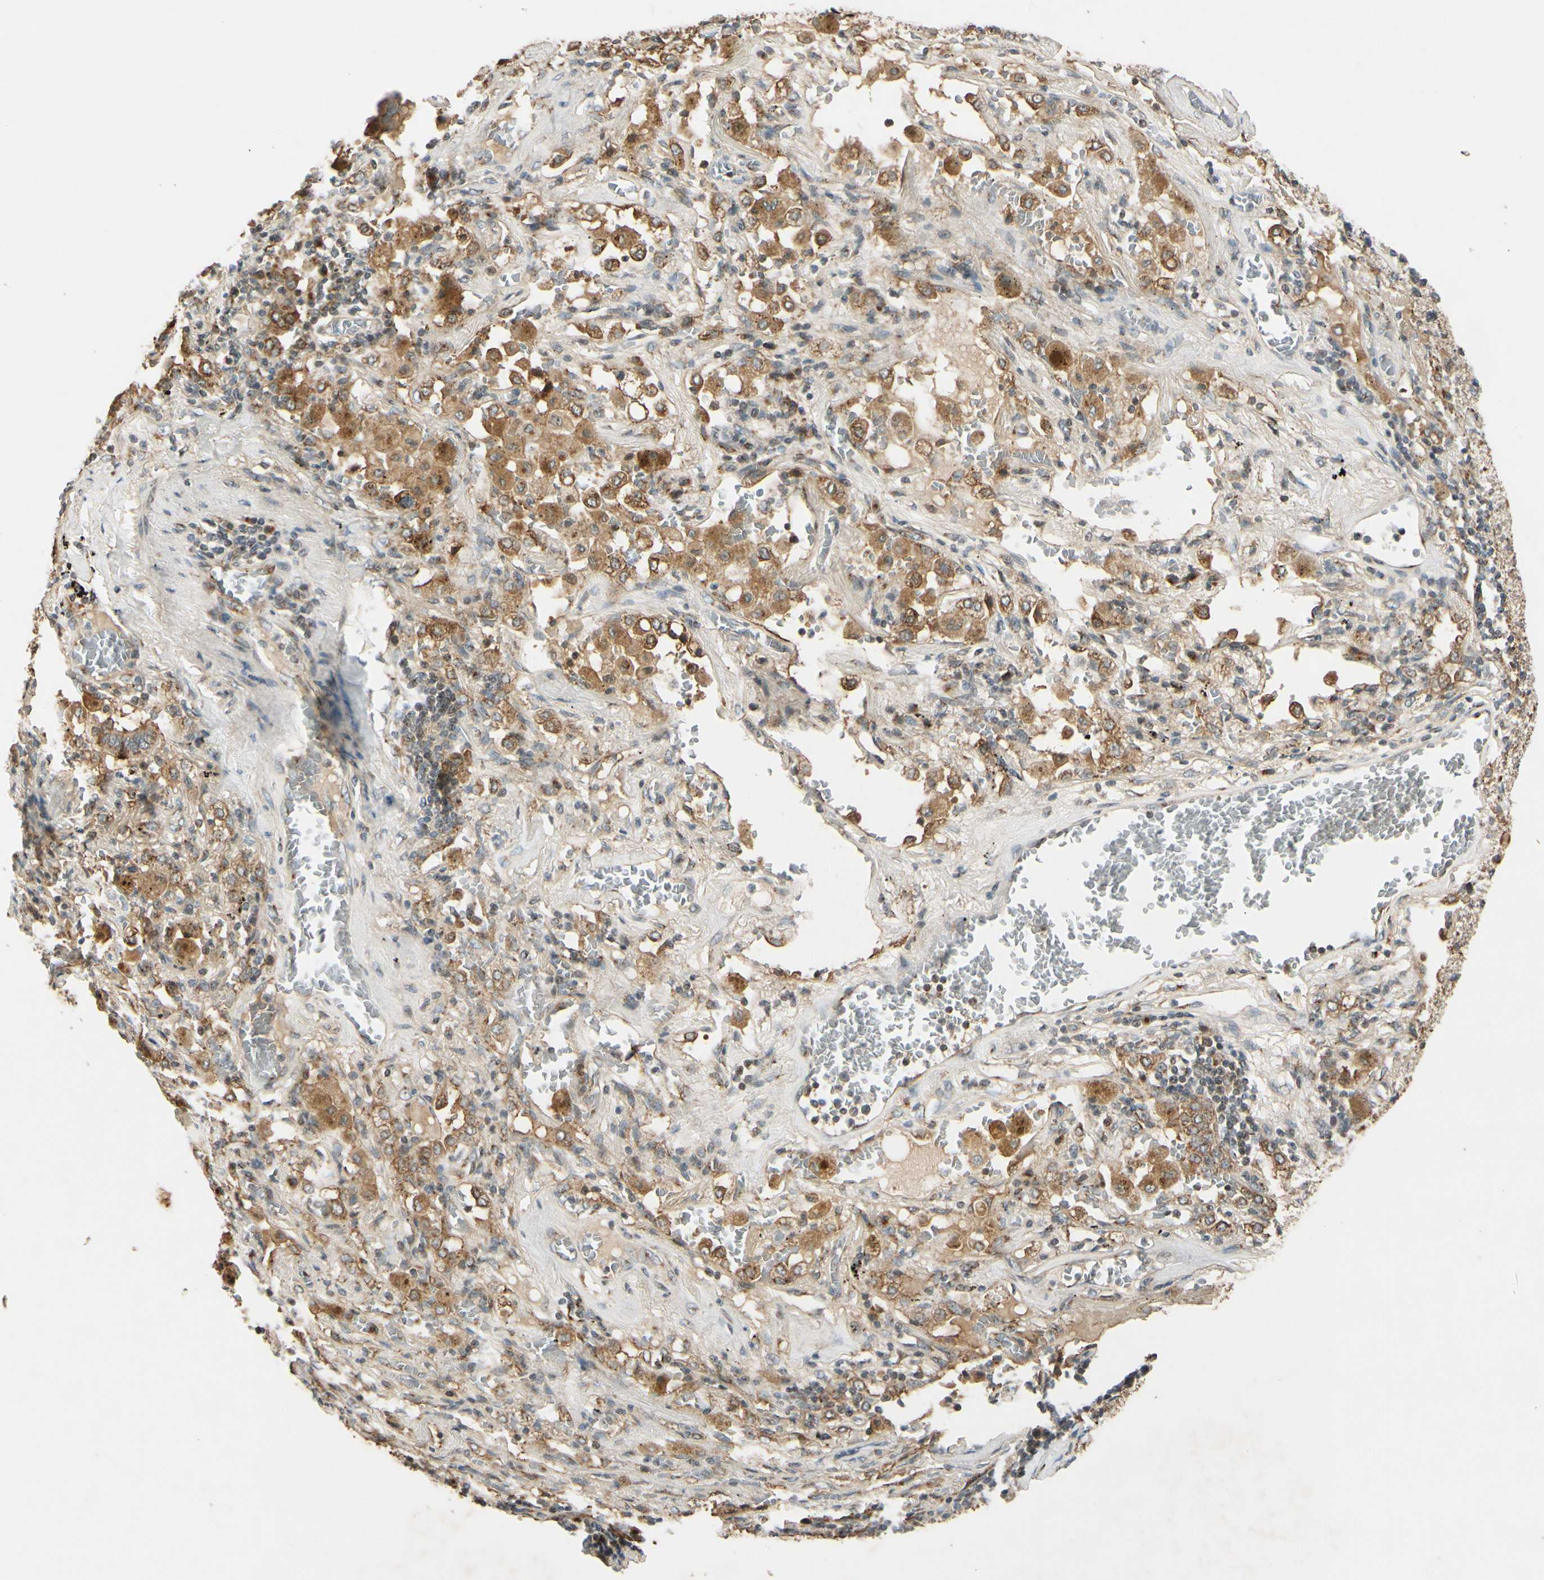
{"staining": {"intensity": "weak", "quantity": ">75%", "location": "cytoplasmic/membranous"}, "tissue": "lung cancer", "cell_type": "Tumor cells", "image_type": "cancer", "snomed": [{"axis": "morphology", "description": "Squamous cell carcinoma, NOS"}, {"axis": "topography", "description": "Lung"}], "caption": "The image shows immunohistochemical staining of lung cancer. There is weak cytoplasmic/membranous positivity is appreciated in about >75% of tumor cells. (IHC, brightfield microscopy, high magnification).", "gene": "NEO1", "patient": {"sex": "male", "age": 57}}